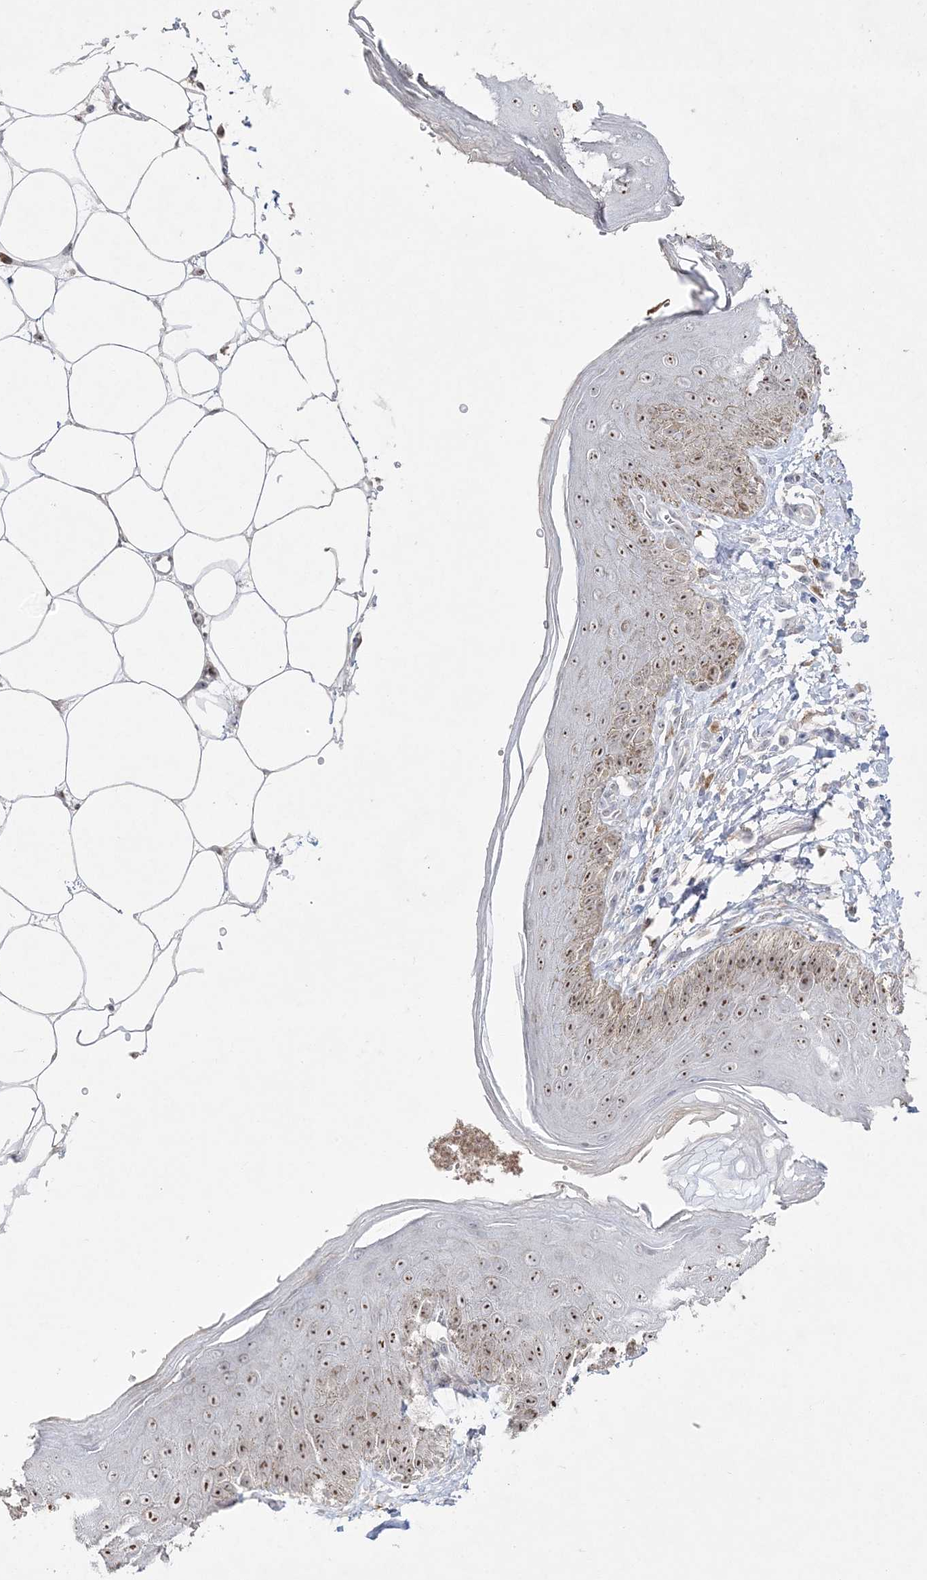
{"staining": {"intensity": "strong", "quantity": ">75%", "location": "nuclear"}, "tissue": "skin", "cell_type": "Epidermal cells", "image_type": "normal", "snomed": [{"axis": "morphology", "description": "Normal tissue, NOS"}, {"axis": "topography", "description": "Anal"}], "caption": "High-power microscopy captured an immunohistochemistry micrograph of benign skin, revealing strong nuclear positivity in approximately >75% of epidermal cells.", "gene": "NOP16", "patient": {"sex": "male", "age": 44}}